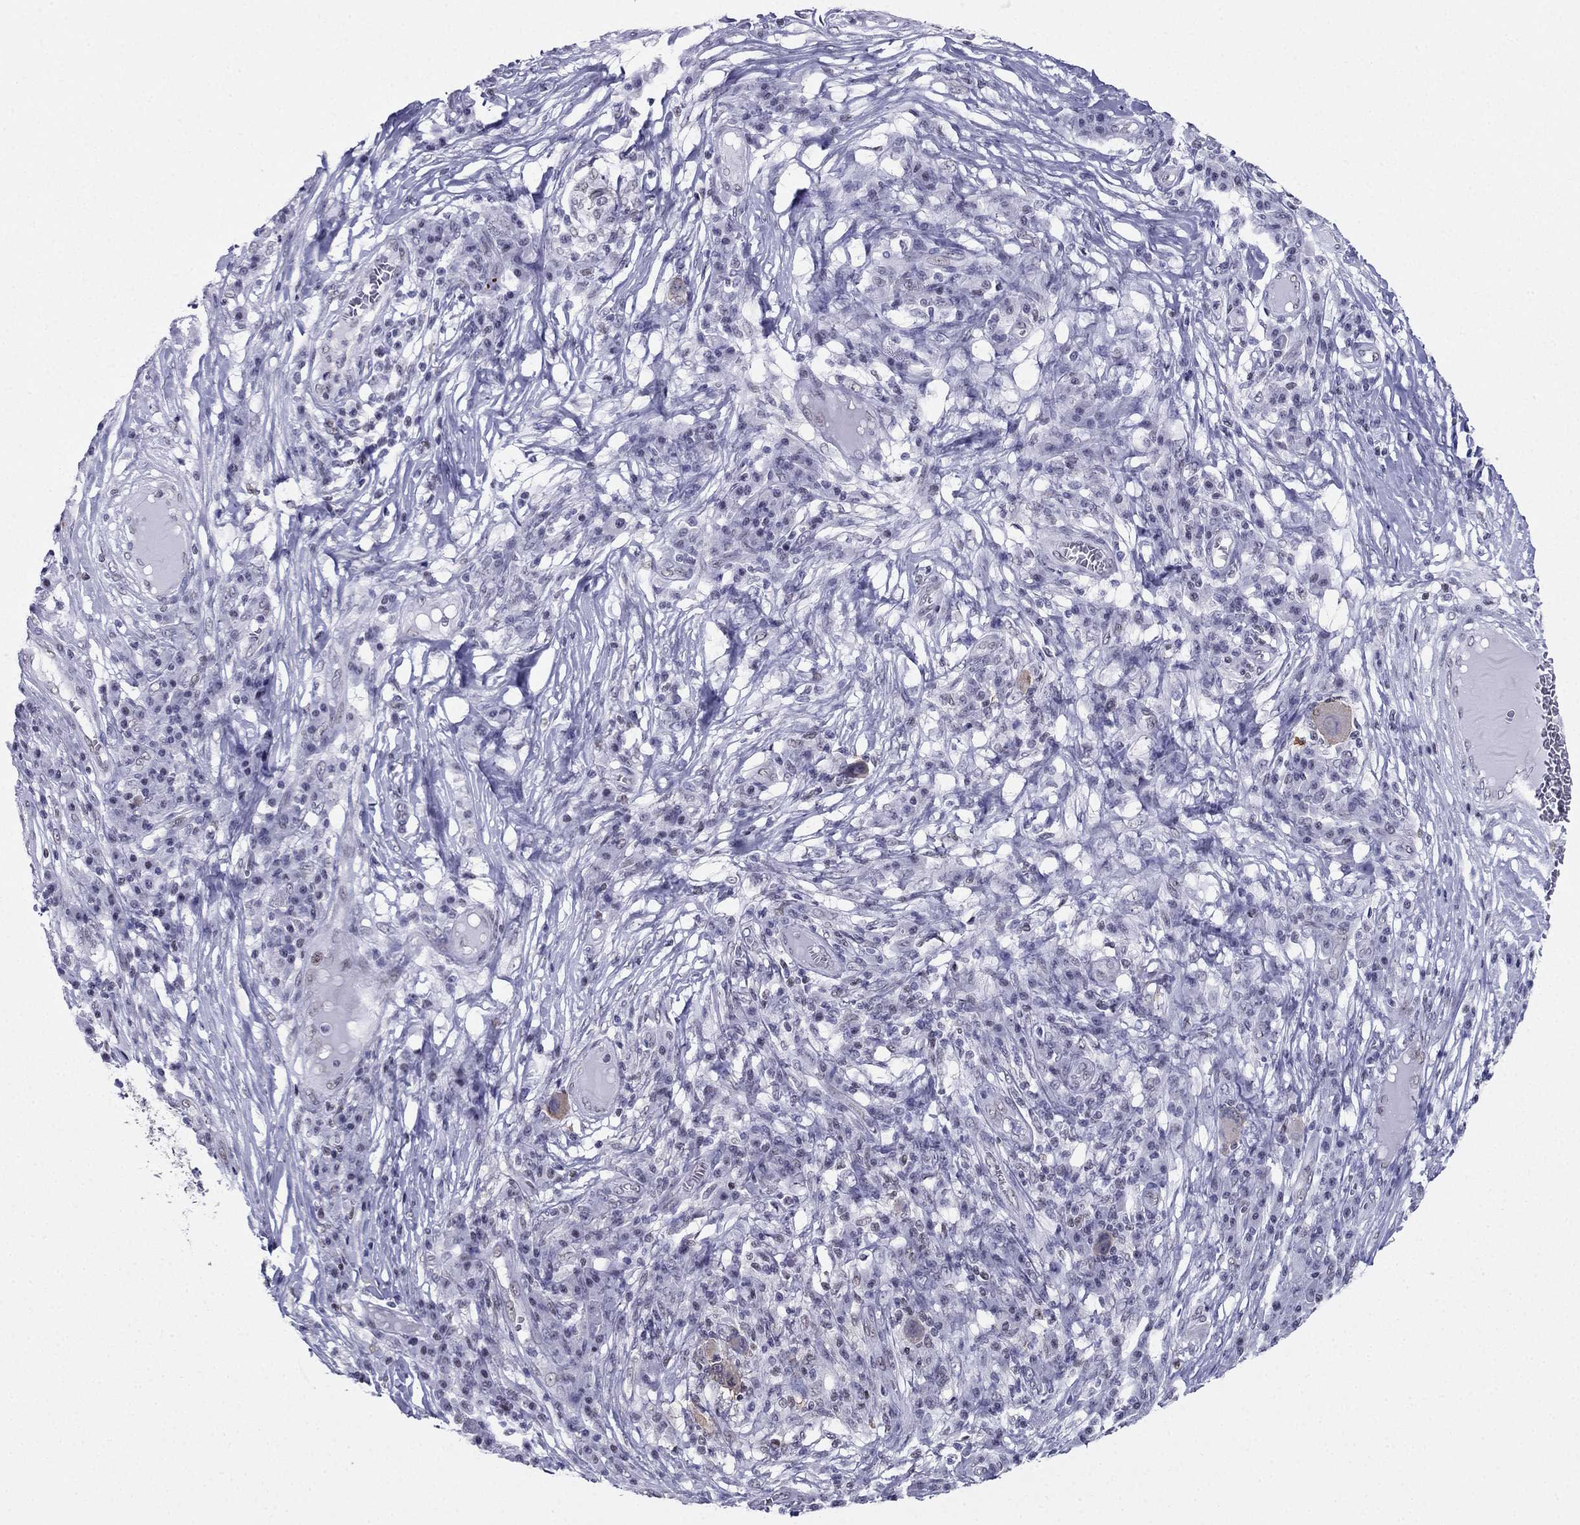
{"staining": {"intensity": "weak", "quantity": "<25%", "location": "nuclear"}, "tissue": "melanoma", "cell_type": "Tumor cells", "image_type": "cancer", "snomed": [{"axis": "morphology", "description": "Malignant melanoma, NOS"}, {"axis": "topography", "description": "Skin"}], "caption": "The IHC histopathology image has no significant staining in tumor cells of malignant melanoma tissue. (Immunohistochemistry (ihc), brightfield microscopy, high magnification).", "gene": "PPM1G", "patient": {"sex": "male", "age": 53}}